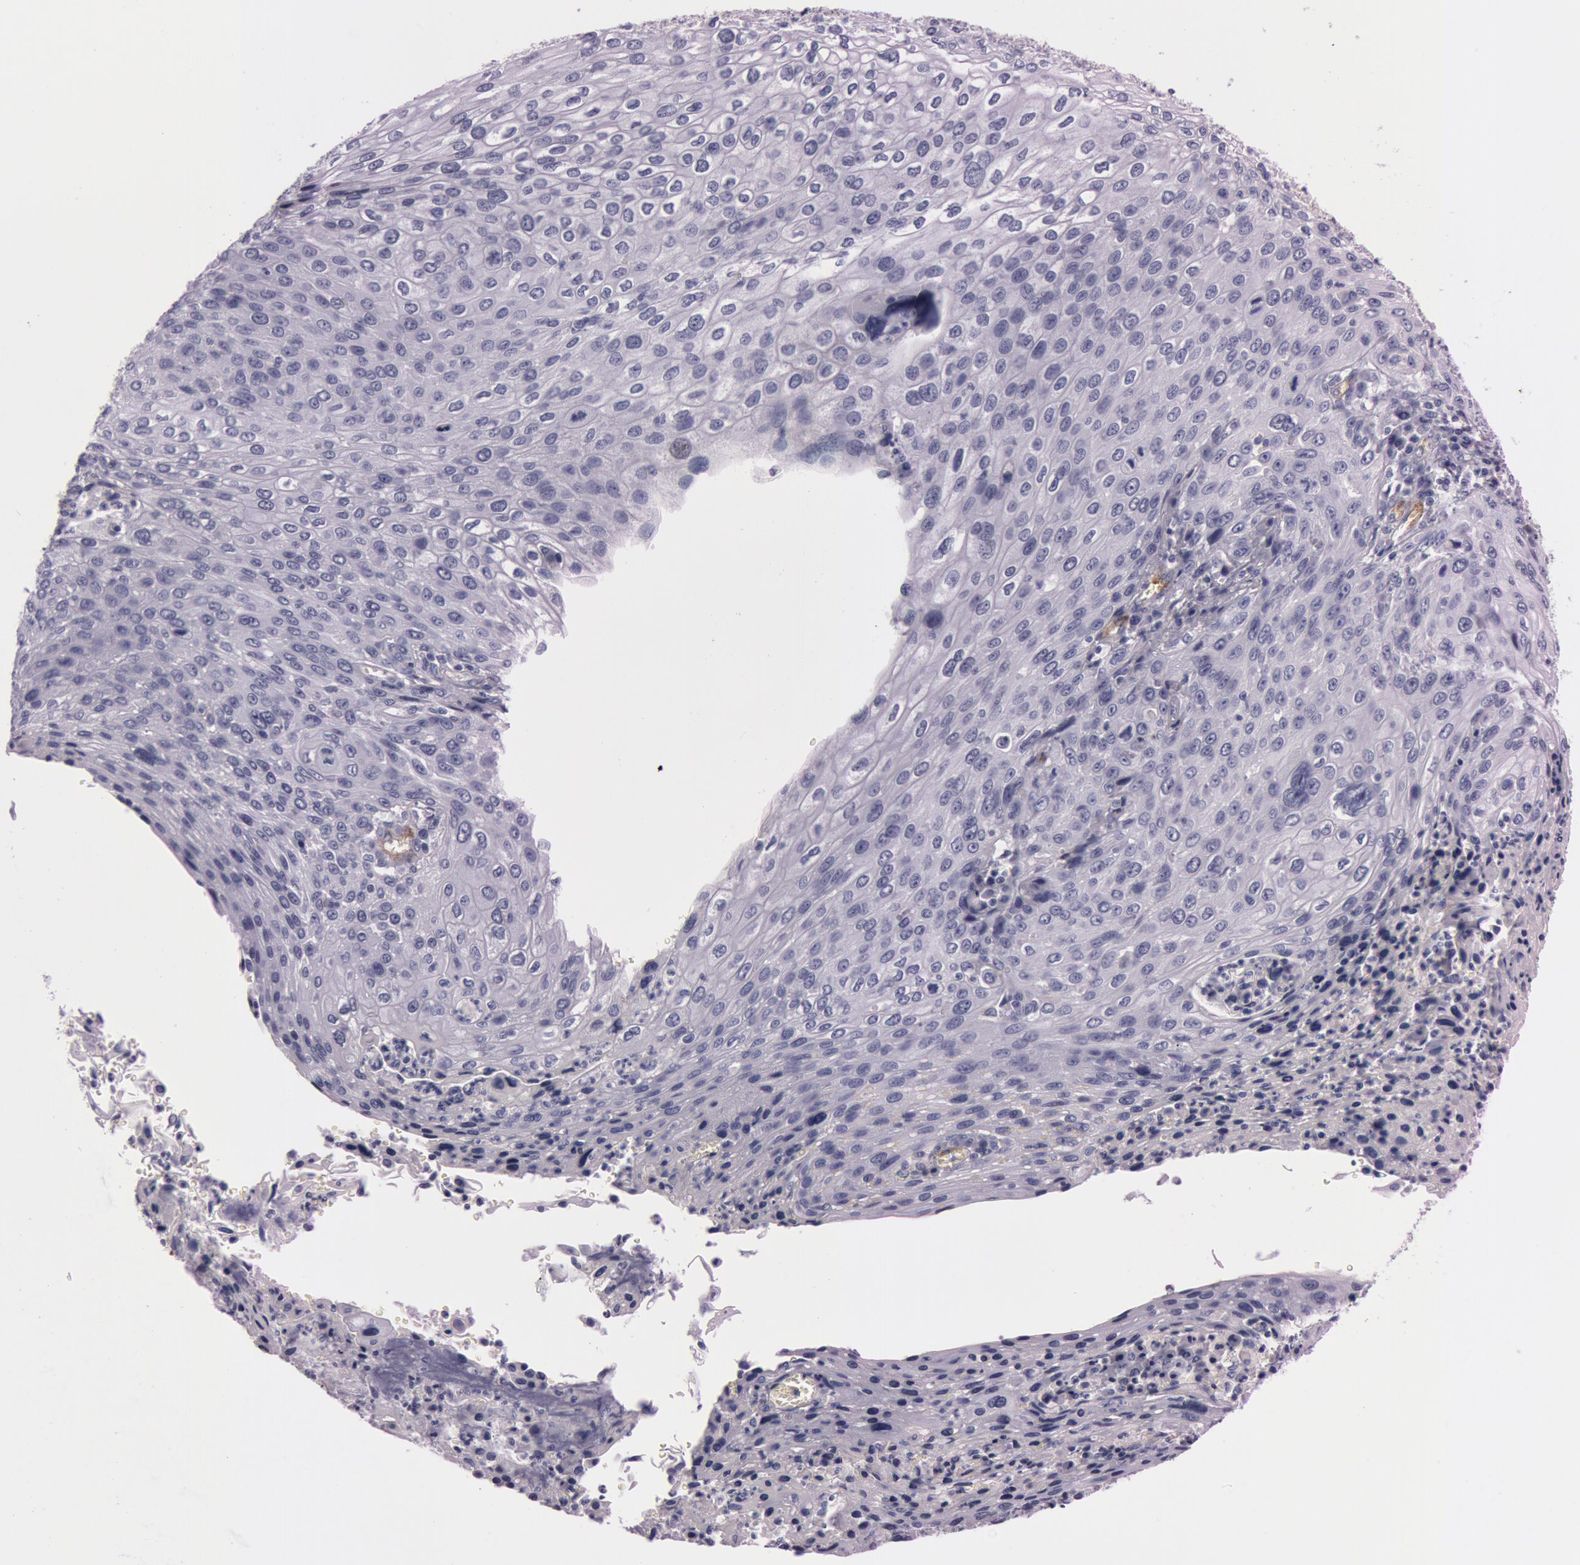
{"staining": {"intensity": "negative", "quantity": "none", "location": "none"}, "tissue": "cervical cancer", "cell_type": "Tumor cells", "image_type": "cancer", "snomed": [{"axis": "morphology", "description": "Squamous cell carcinoma, NOS"}, {"axis": "topography", "description": "Cervix"}], "caption": "Tumor cells are negative for protein expression in human cervical squamous cell carcinoma.", "gene": "FOLH1", "patient": {"sex": "female", "age": 32}}